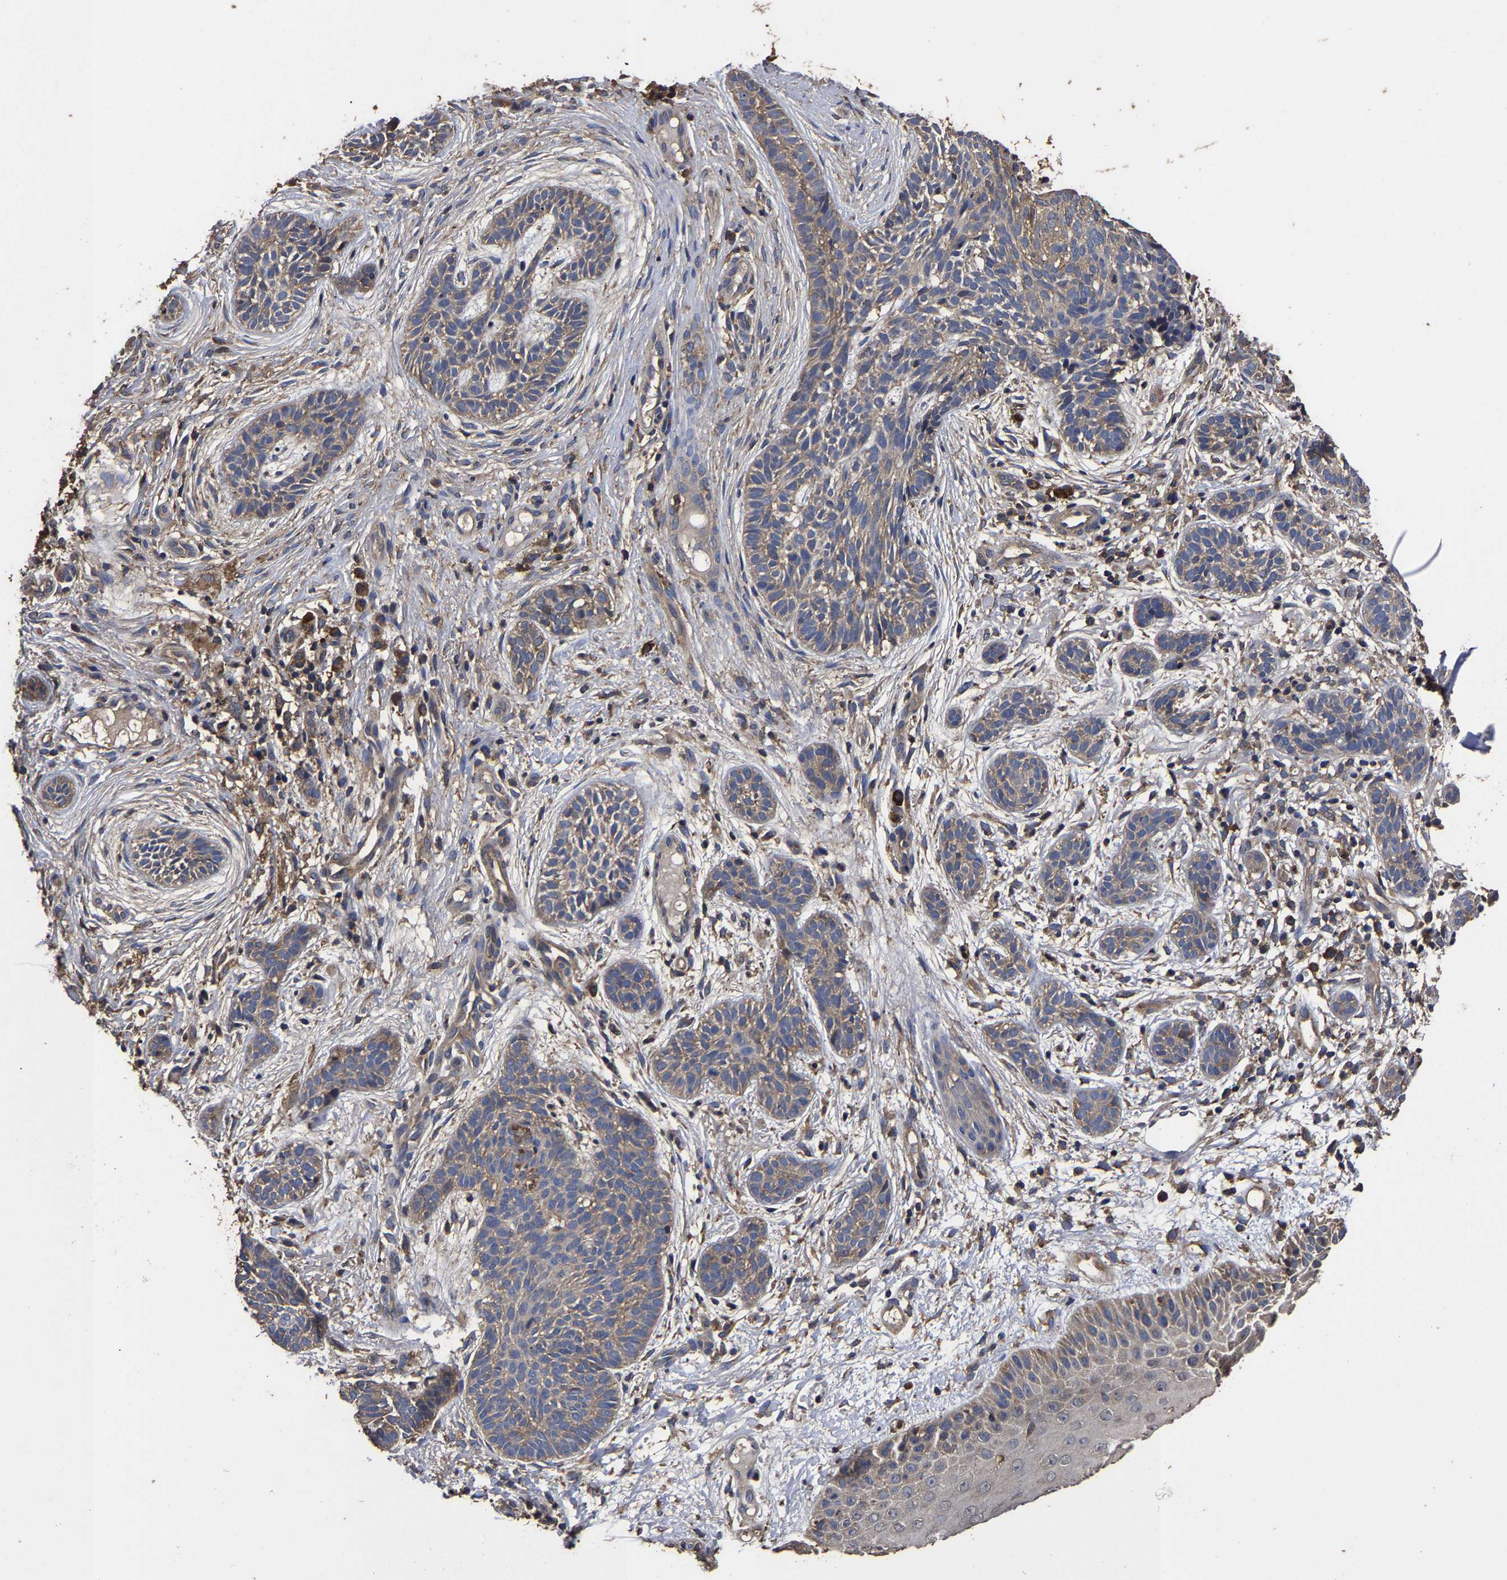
{"staining": {"intensity": "weak", "quantity": ">75%", "location": "cytoplasmic/membranous"}, "tissue": "skin cancer", "cell_type": "Tumor cells", "image_type": "cancer", "snomed": [{"axis": "morphology", "description": "Normal tissue, NOS"}, {"axis": "morphology", "description": "Basal cell carcinoma"}, {"axis": "topography", "description": "Skin"}], "caption": "Tumor cells display low levels of weak cytoplasmic/membranous staining in about >75% of cells in skin basal cell carcinoma.", "gene": "ITCH", "patient": {"sex": "male", "age": 63}}